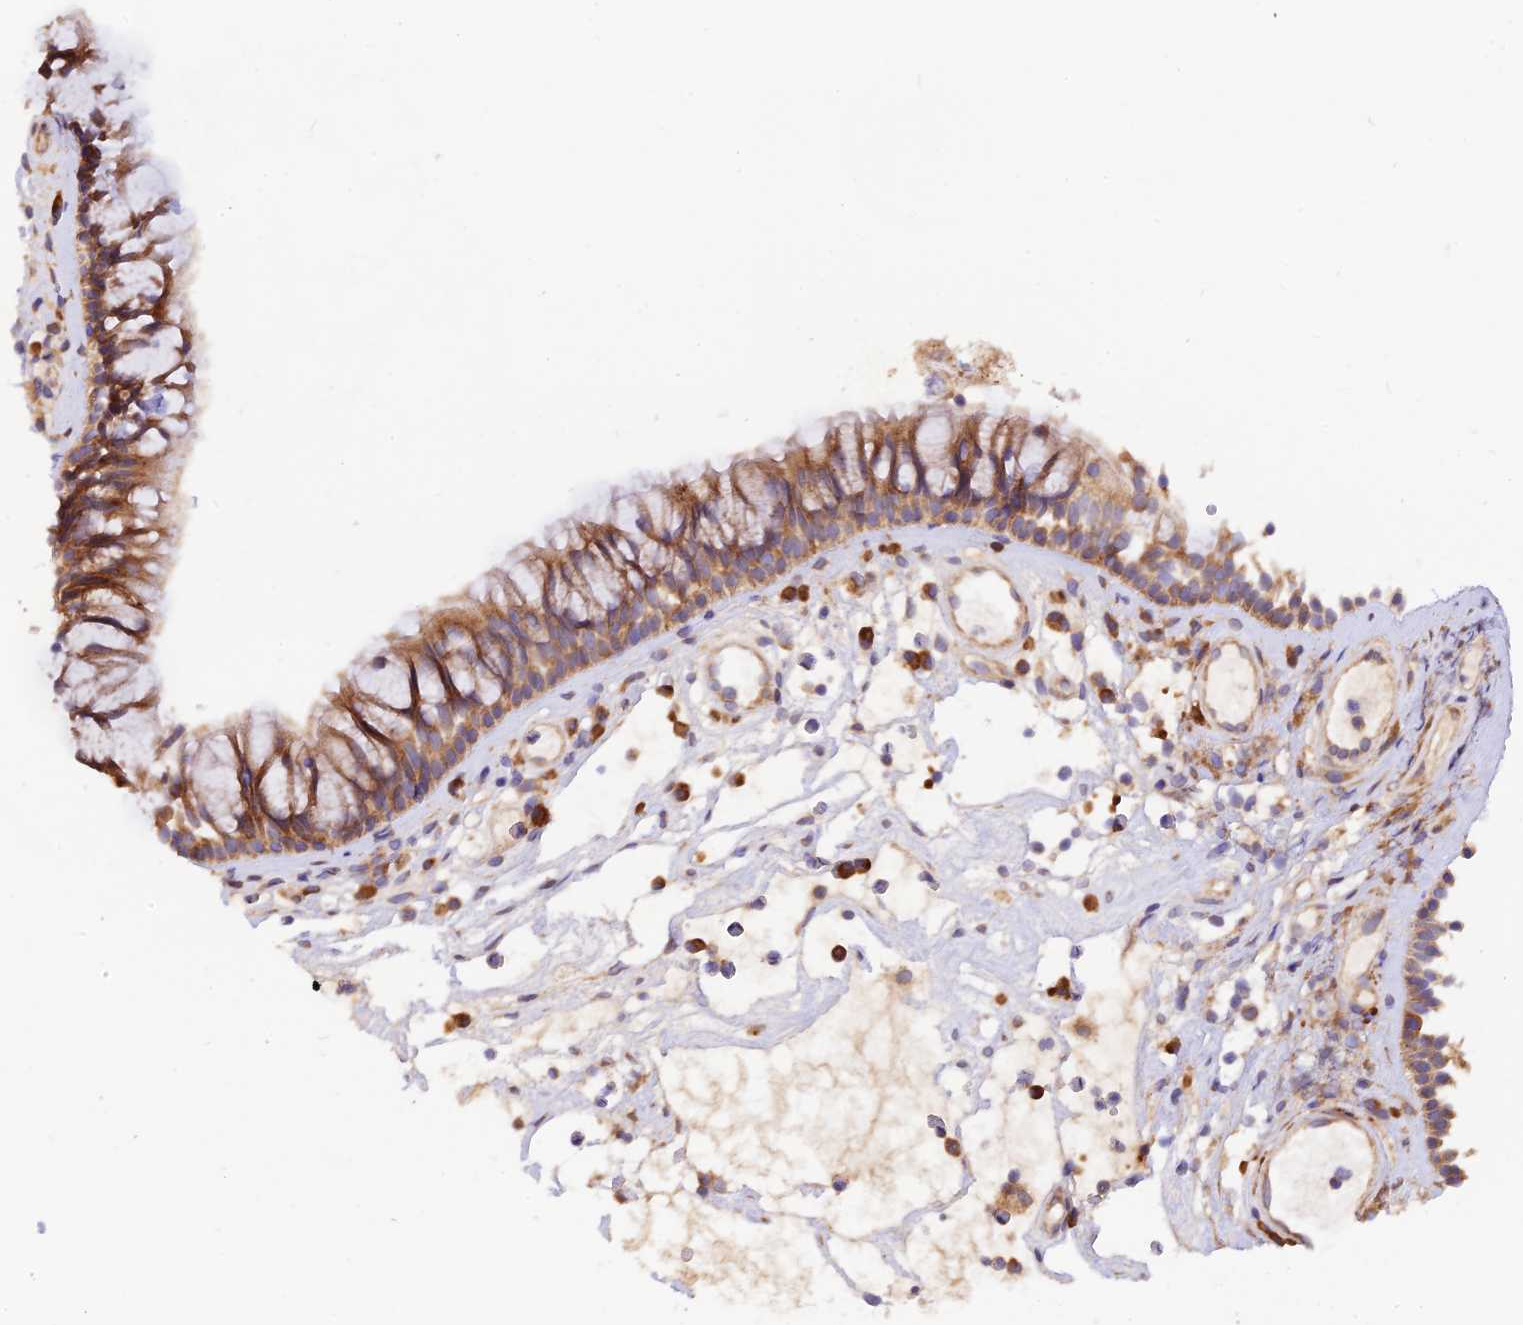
{"staining": {"intensity": "moderate", "quantity": ">75%", "location": "cytoplasmic/membranous"}, "tissue": "nasopharynx", "cell_type": "Respiratory epithelial cells", "image_type": "normal", "snomed": [{"axis": "morphology", "description": "Normal tissue, NOS"}, {"axis": "morphology", "description": "Inflammation, NOS"}, {"axis": "morphology", "description": "Malignant melanoma, Metastatic site"}, {"axis": "topography", "description": "Nasopharynx"}], "caption": "Immunohistochemistry photomicrograph of benign nasopharynx: human nasopharynx stained using immunohistochemistry (IHC) reveals medium levels of moderate protein expression localized specifically in the cytoplasmic/membranous of respiratory epithelial cells, appearing as a cytoplasmic/membranous brown color.", "gene": "RPL5", "patient": {"sex": "male", "age": 70}}